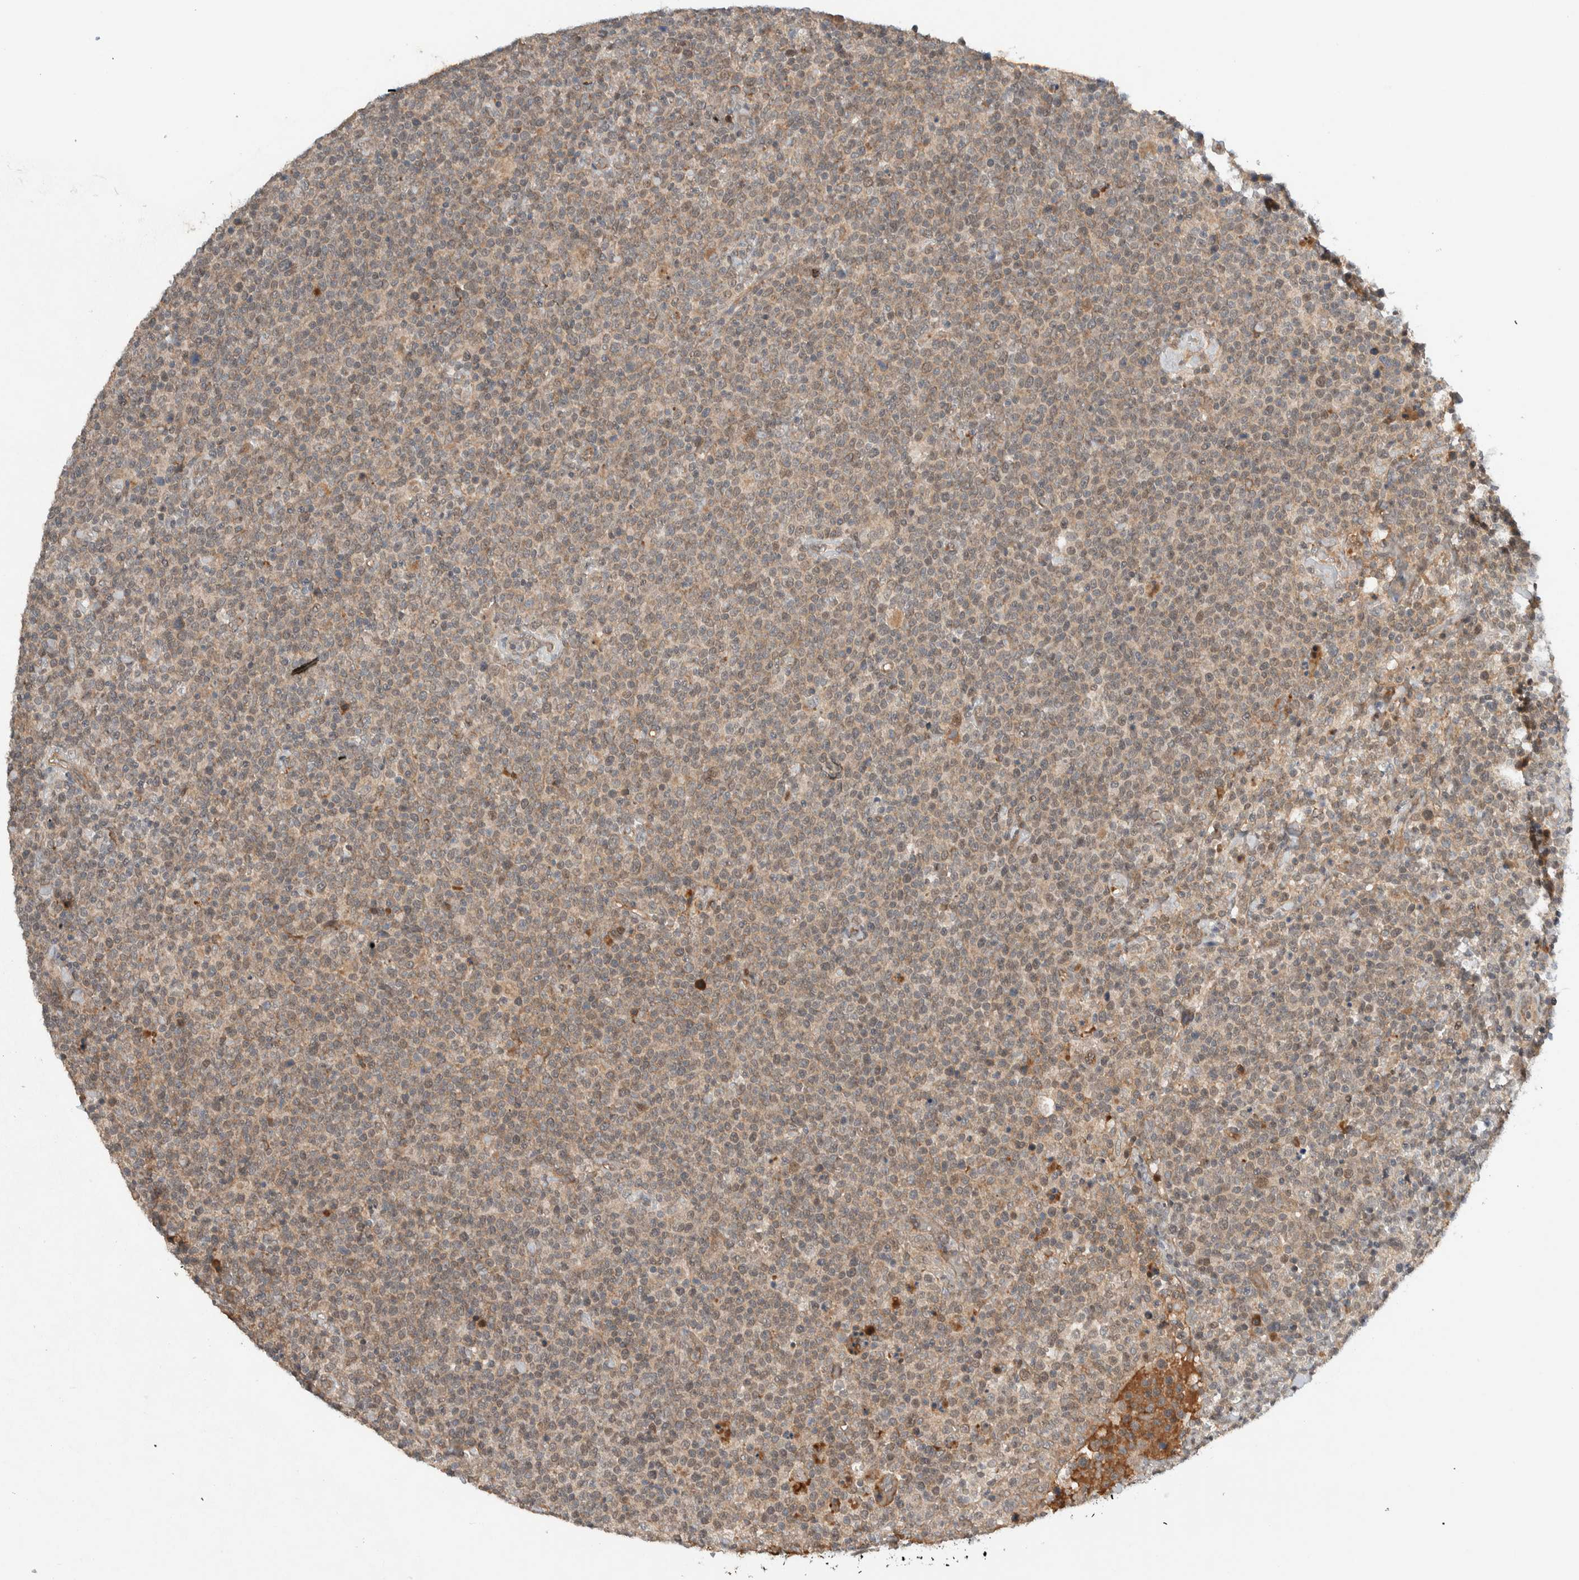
{"staining": {"intensity": "weak", "quantity": ">75%", "location": "cytoplasmic/membranous"}, "tissue": "lymphoma", "cell_type": "Tumor cells", "image_type": "cancer", "snomed": [{"axis": "morphology", "description": "Malignant lymphoma, non-Hodgkin's type, High grade"}, {"axis": "topography", "description": "Lymph node"}], "caption": "Malignant lymphoma, non-Hodgkin's type (high-grade) tissue shows weak cytoplasmic/membranous expression in about >75% of tumor cells", "gene": "ARMC7", "patient": {"sex": "male", "age": 61}}